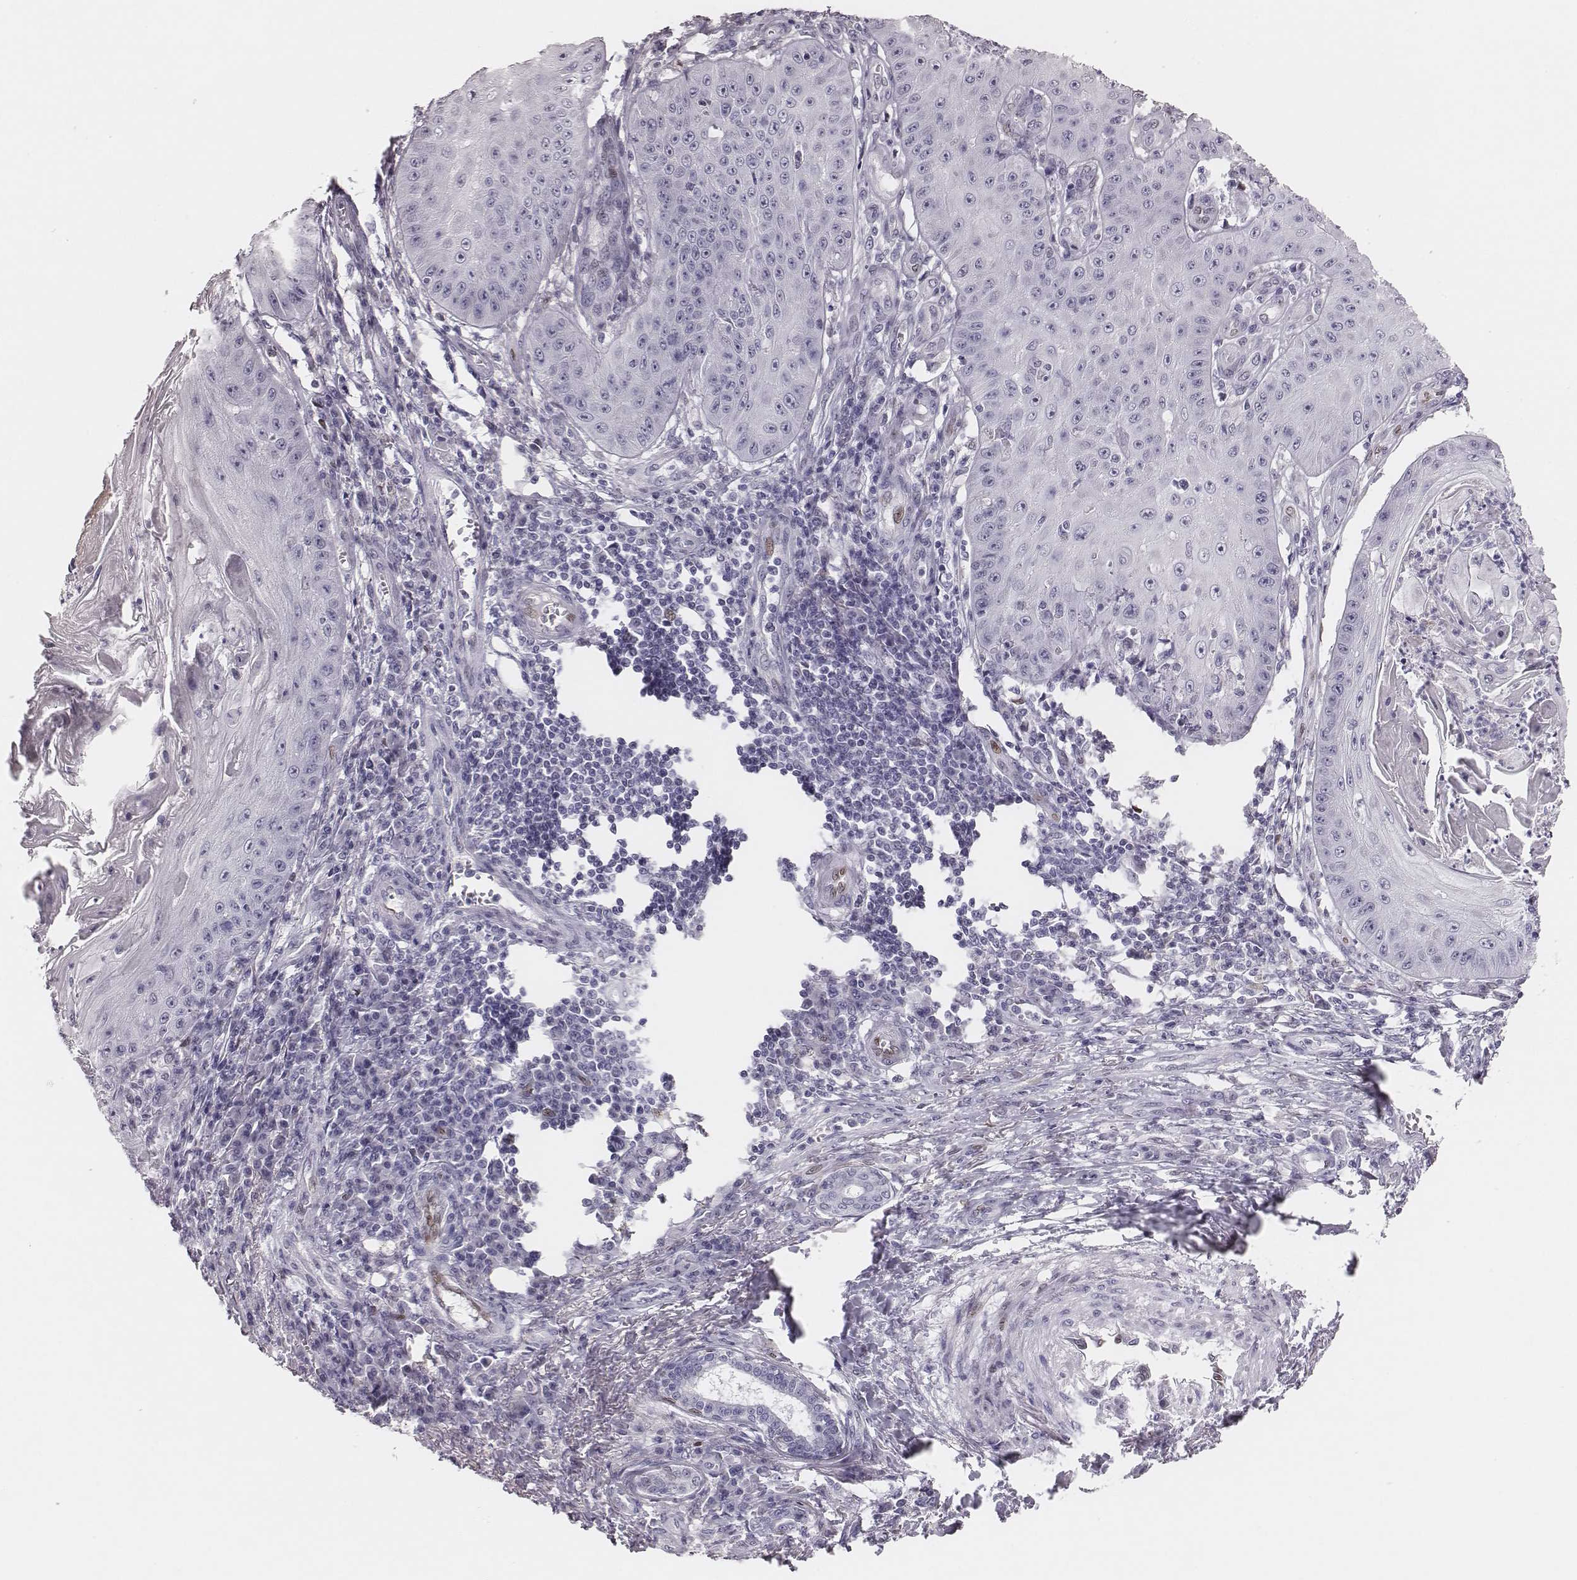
{"staining": {"intensity": "negative", "quantity": "none", "location": "none"}, "tissue": "skin cancer", "cell_type": "Tumor cells", "image_type": "cancer", "snomed": [{"axis": "morphology", "description": "Squamous cell carcinoma, NOS"}, {"axis": "topography", "description": "Skin"}], "caption": "A micrograph of skin cancer stained for a protein exhibits no brown staining in tumor cells.", "gene": "ADGRF4", "patient": {"sex": "male", "age": 70}}